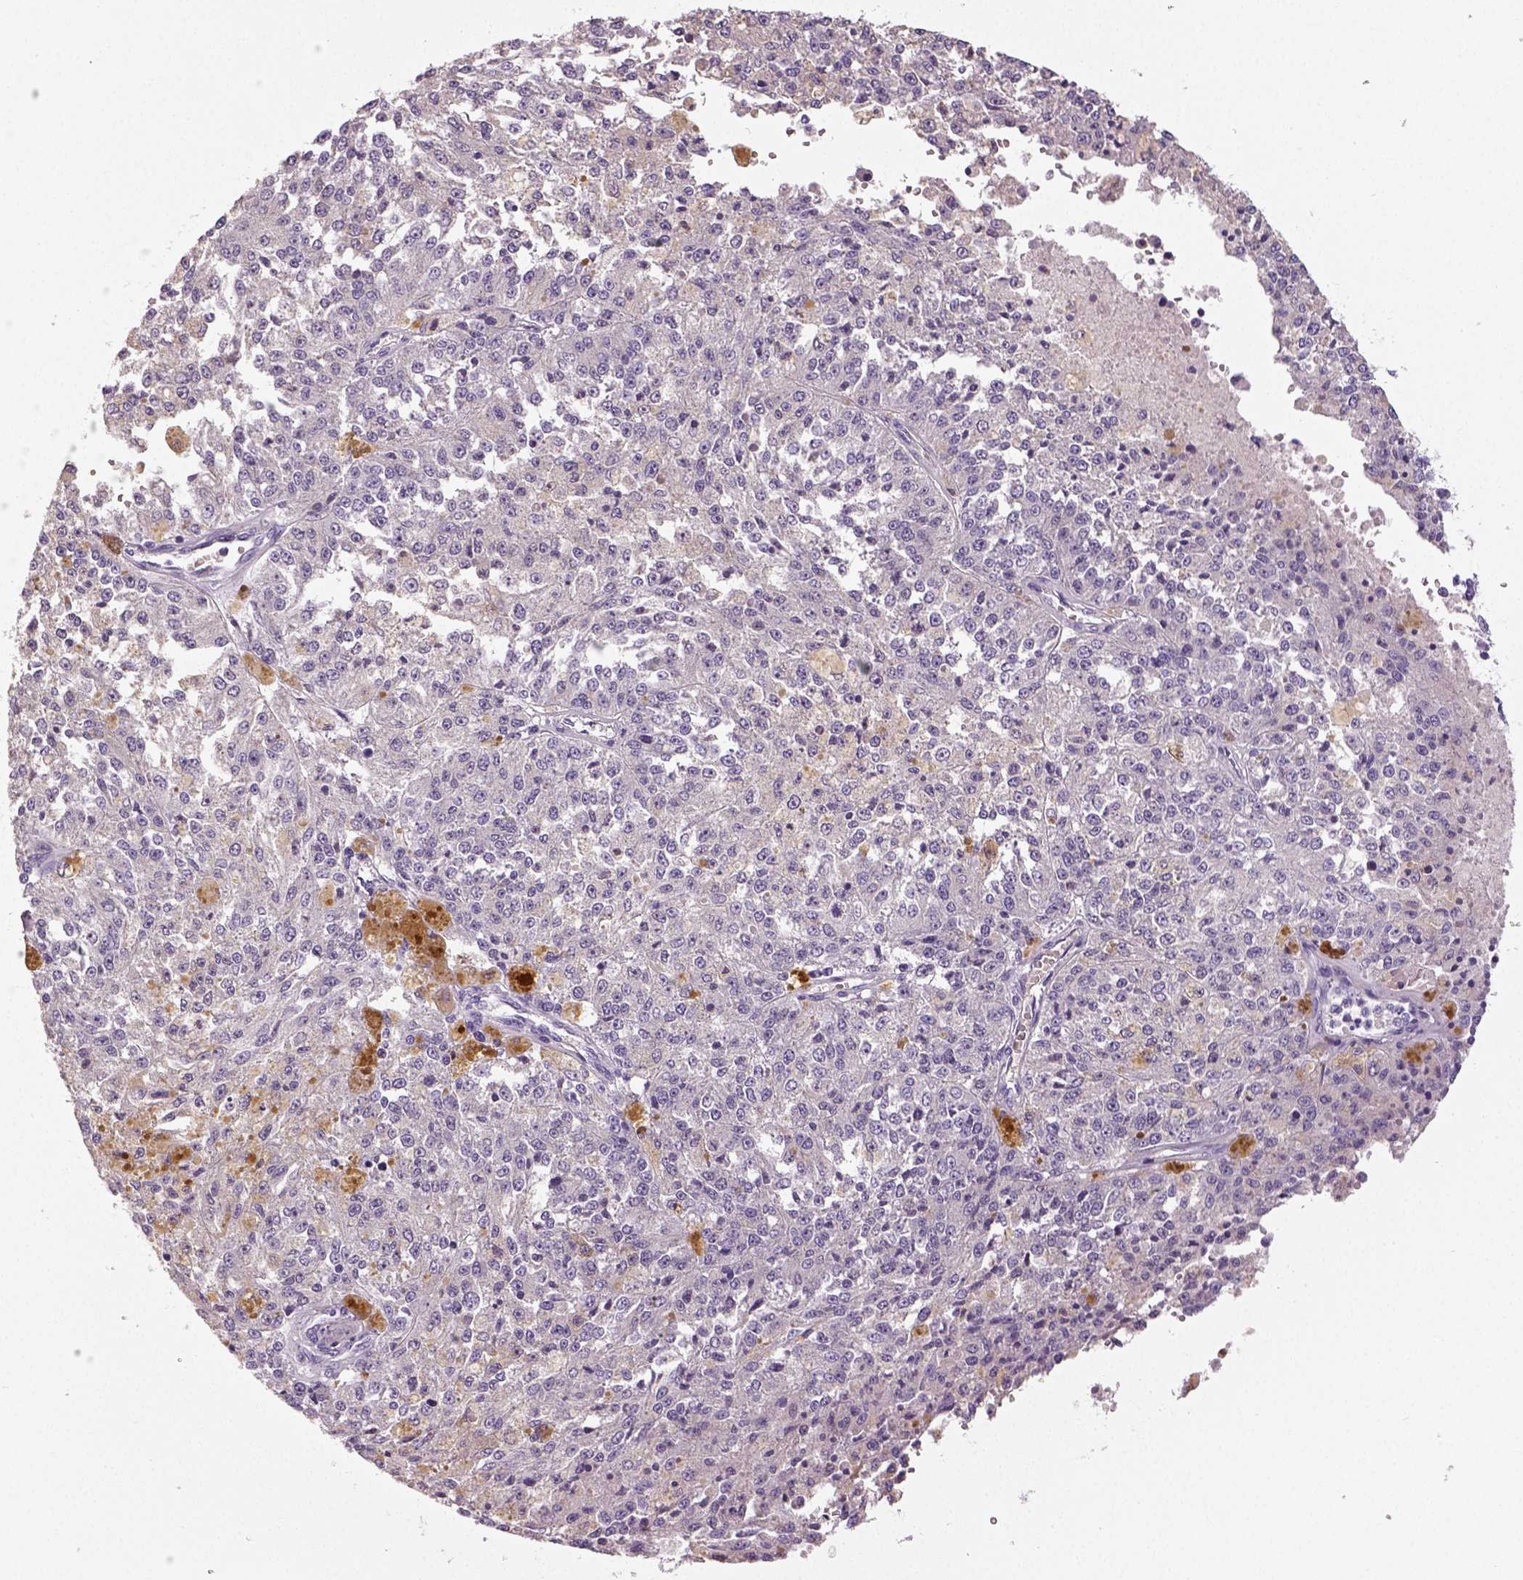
{"staining": {"intensity": "negative", "quantity": "none", "location": "none"}, "tissue": "melanoma", "cell_type": "Tumor cells", "image_type": "cancer", "snomed": [{"axis": "morphology", "description": "Malignant melanoma, Metastatic site"}, {"axis": "topography", "description": "Lymph node"}], "caption": "Protein analysis of melanoma shows no significant positivity in tumor cells. (DAB immunohistochemistry (IHC) visualized using brightfield microscopy, high magnification).", "gene": "NECAB2", "patient": {"sex": "female", "age": 64}}